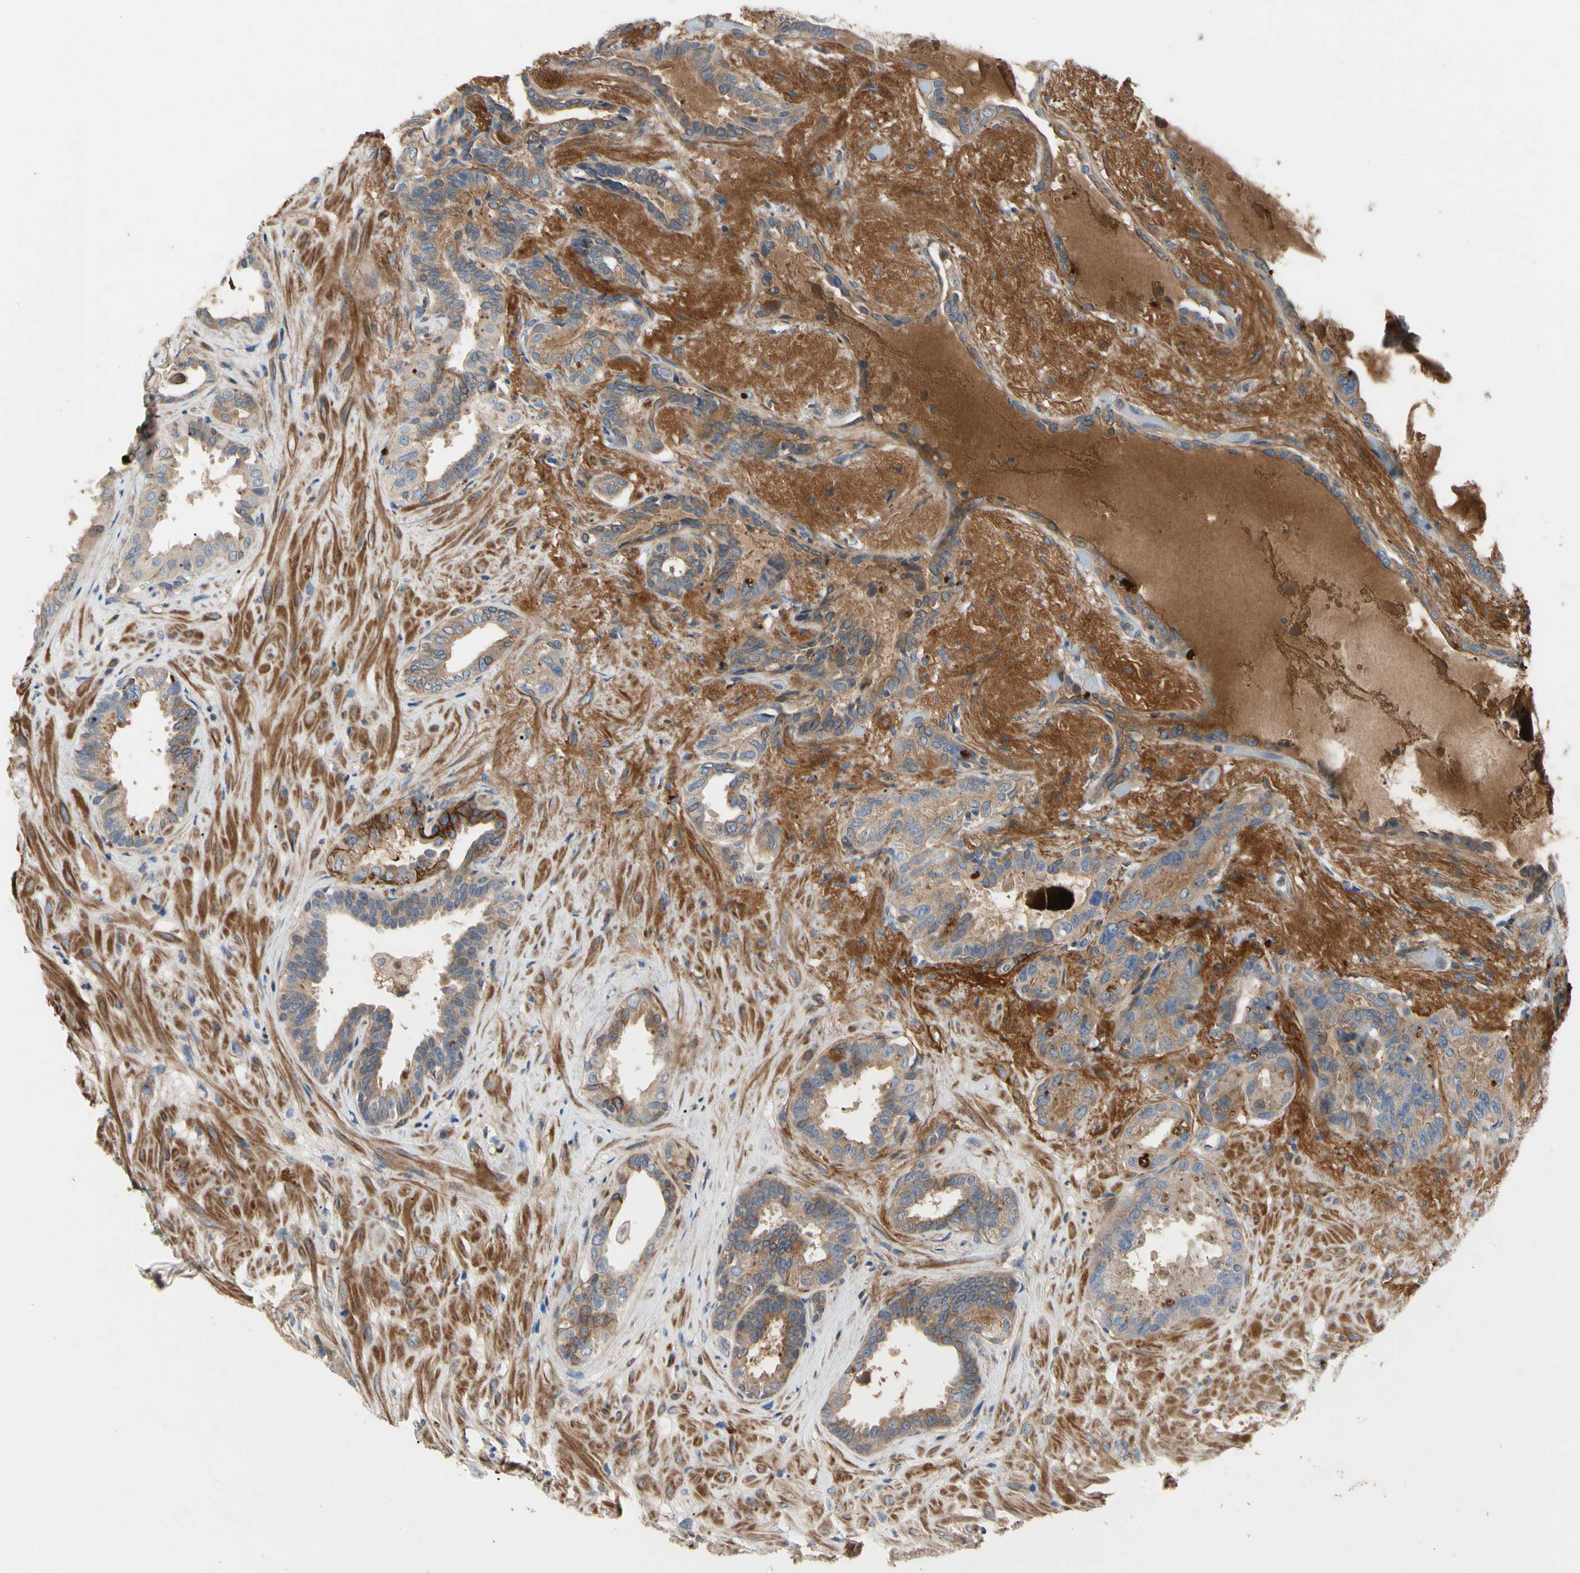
{"staining": {"intensity": "moderate", "quantity": "25%-75%", "location": "cytoplasmic/membranous"}, "tissue": "seminal vesicle", "cell_type": "Glandular cells", "image_type": "normal", "snomed": [{"axis": "morphology", "description": "Normal tissue, NOS"}, {"axis": "topography", "description": "Seminal veicle"}], "caption": "Immunohistochemical staining of benign human seminal vesicle exhibits 25%-75% levels of moderate cytoplasmic/membranous protein staining in about 25%-75% of glandular cells. (Brightfield microscopy of DAB IHC at high magnification).", "gene": "CRTAC1", "patient": {"sex": "male", "age": 61}}